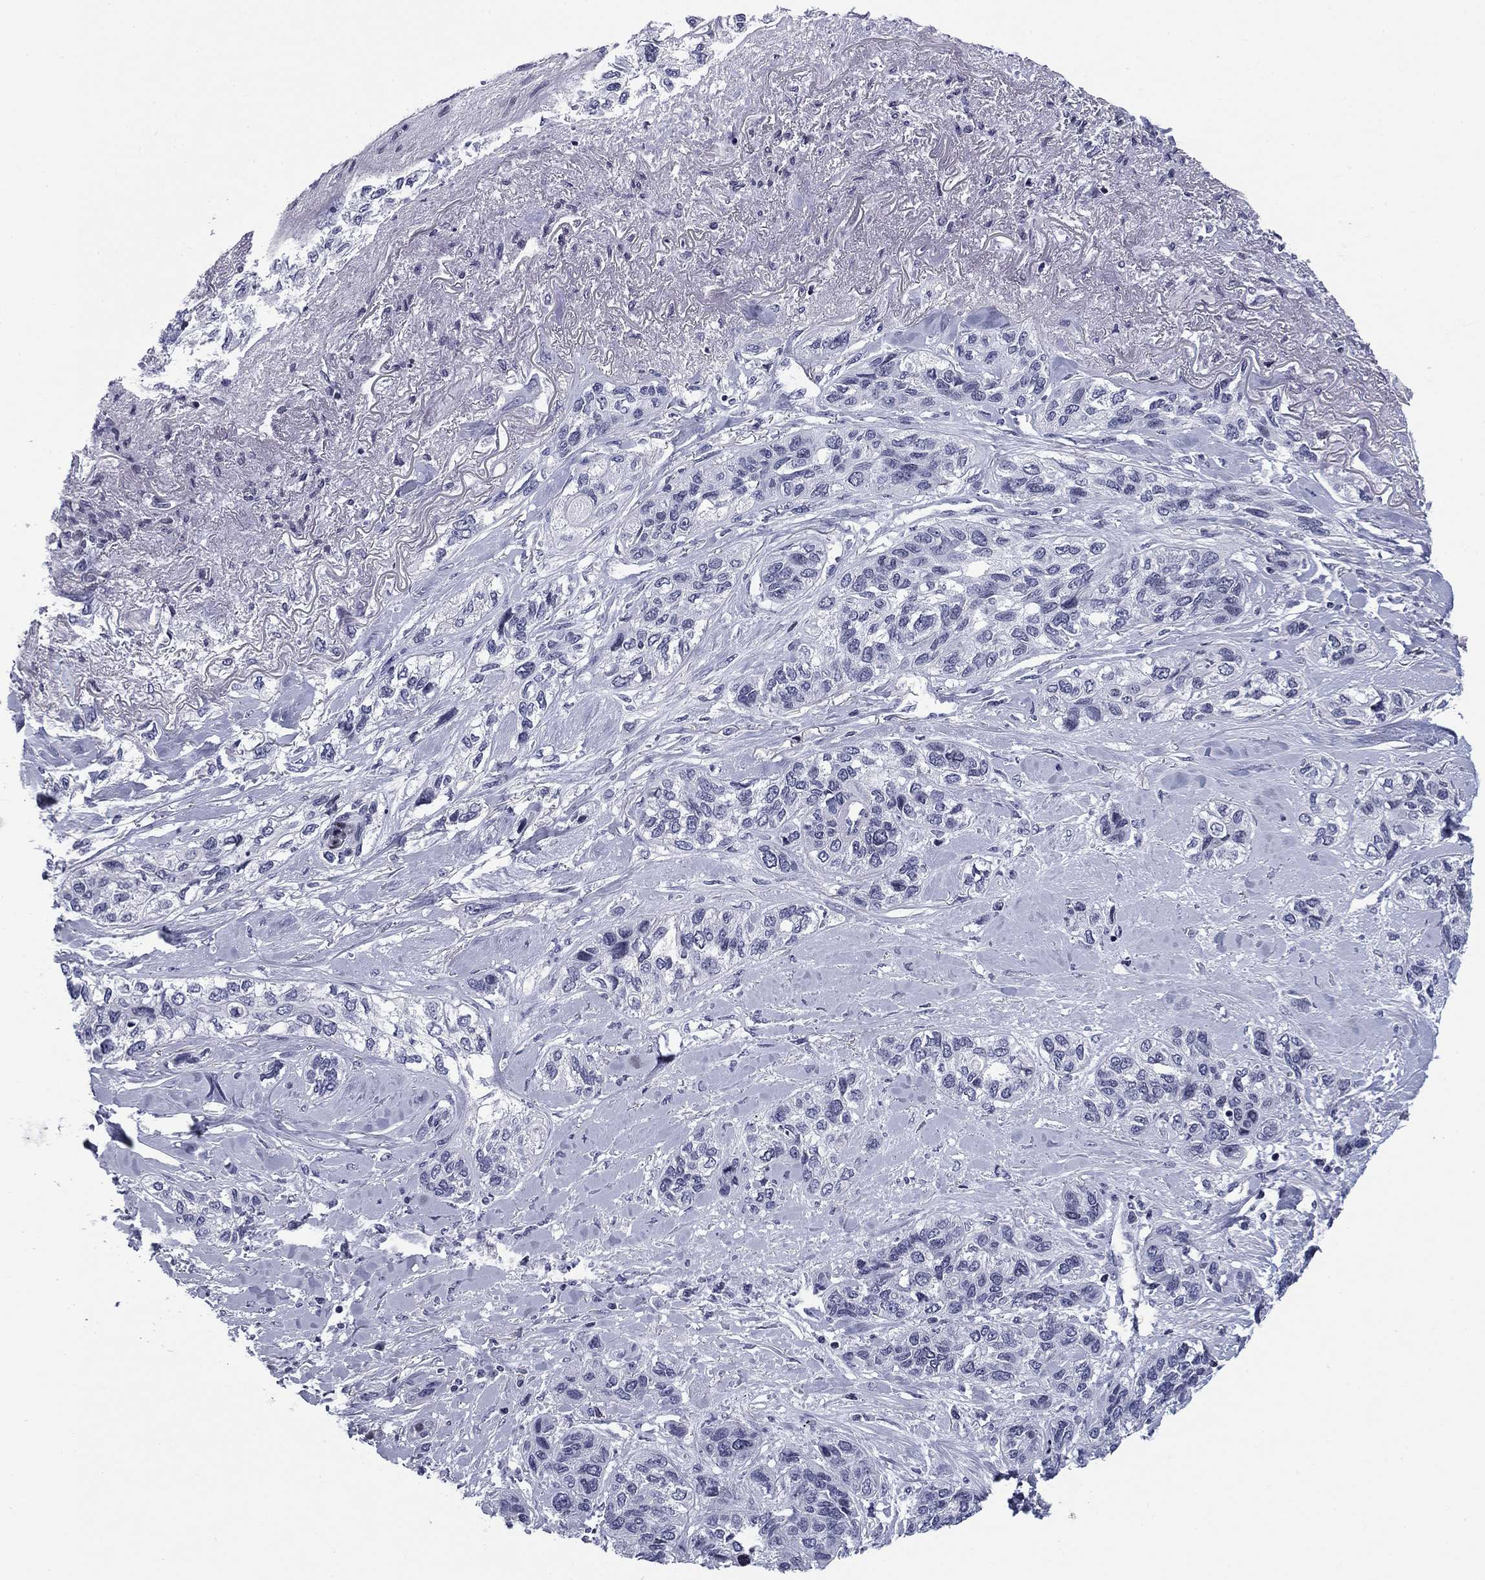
{"staining": {"intensity": "negative", "quantity": "none", "location": "none"}, "tissue": "lung cancer", "cell_type": "Tumor cells", "image_type": "cancer", "snomed": [{"axis": "morphology", "description": "Squamous cell carcinoma, NOS"}, {"axis": "topography", "description": "Lung"}], "caption": "Lung cancer was stained to show a protein in brown. There is no significant positivity in tumor cells.", "gene": "CCDC144A", "patient": {"sex": "female", "age": 70}}